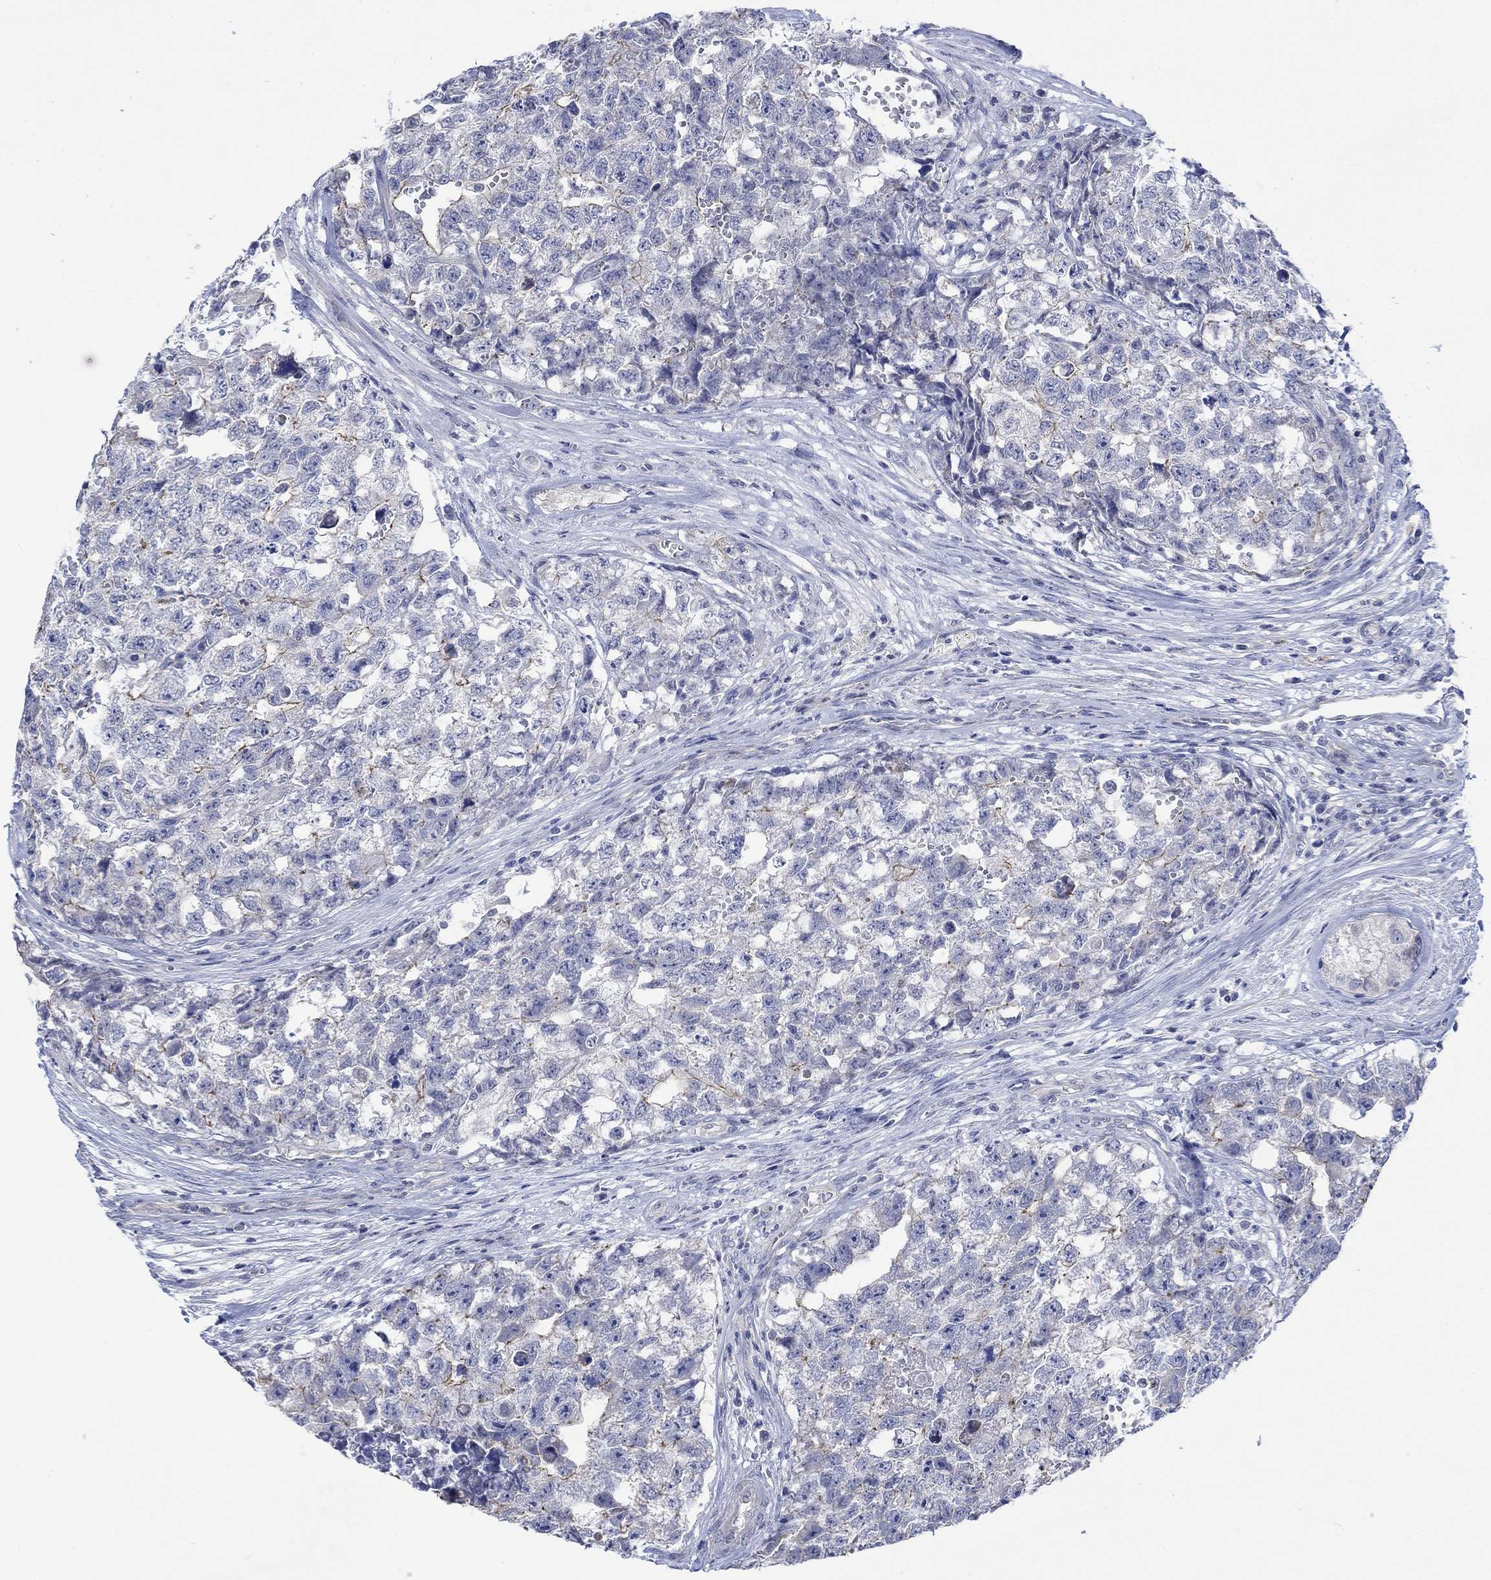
{"staining": {"intensity": "weak", "quantity": "<25%", "location": "cytoplasmic/membranous"}, "tissue": "testis cancer", "cell_type": "Tumor cells", "image_type": "cancer", "snomed": [{"axis": "morphology", "description": "Seminoma, NOS"}, {"axis": "morphology", "description": "Carcinoma, Embryonal, NOS"}, {"axis": "topography", "description": "Testis"}], "caption": "IHC image of testis cancer (seminoma) stained for a protein (brown), which displays no staining in tumor cells. (Immunohistochemistry, brightfield microscopy, high magnification).", "gene": "AGRP", "patient": {"sex": "male", "age": 22}}